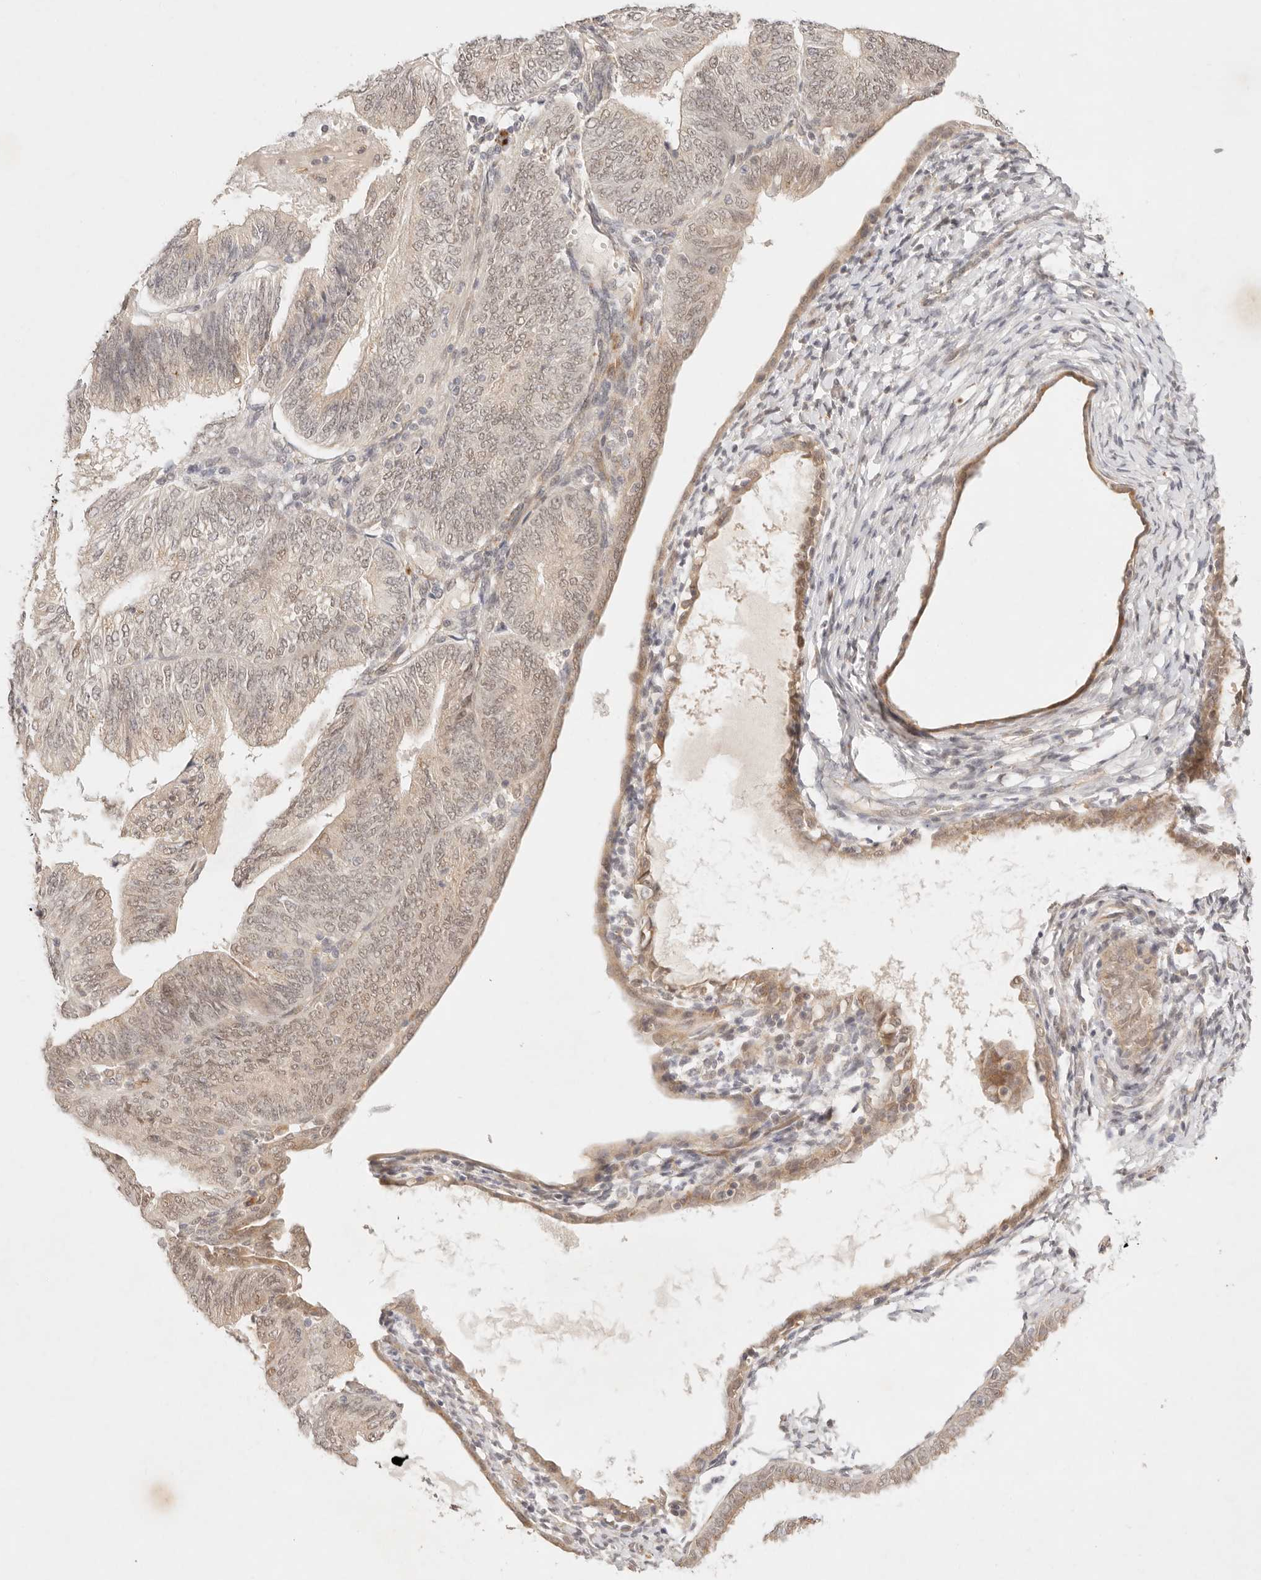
{"staining": {"intensity": "weak", "quantity": "<25%", "location": "nuclear"}, "tissue": "endometrial cancer", "cell_type": "Tumor cells", "image_type": "cancer", "snomed": [{"axis": "morphology", "description": "Adenocarcinoma, NOS"}, {"axis": "topography", "description": "Endometrium"}], "caption": "Immunohistochemistry (IHC) histopathology image of neoplastic tissue: endometrial cancer stained with DAB (3,3'-diaminobenzidine) displays no significant protein positivity in tumor cells. The staining is performed using DAB (3,3'-diaminobenzidine) brown chromogen with nuclei counter-stained in using hematoxylin.", "gene": "GPR156", "patient": {"sex": "female", "age": 58}}